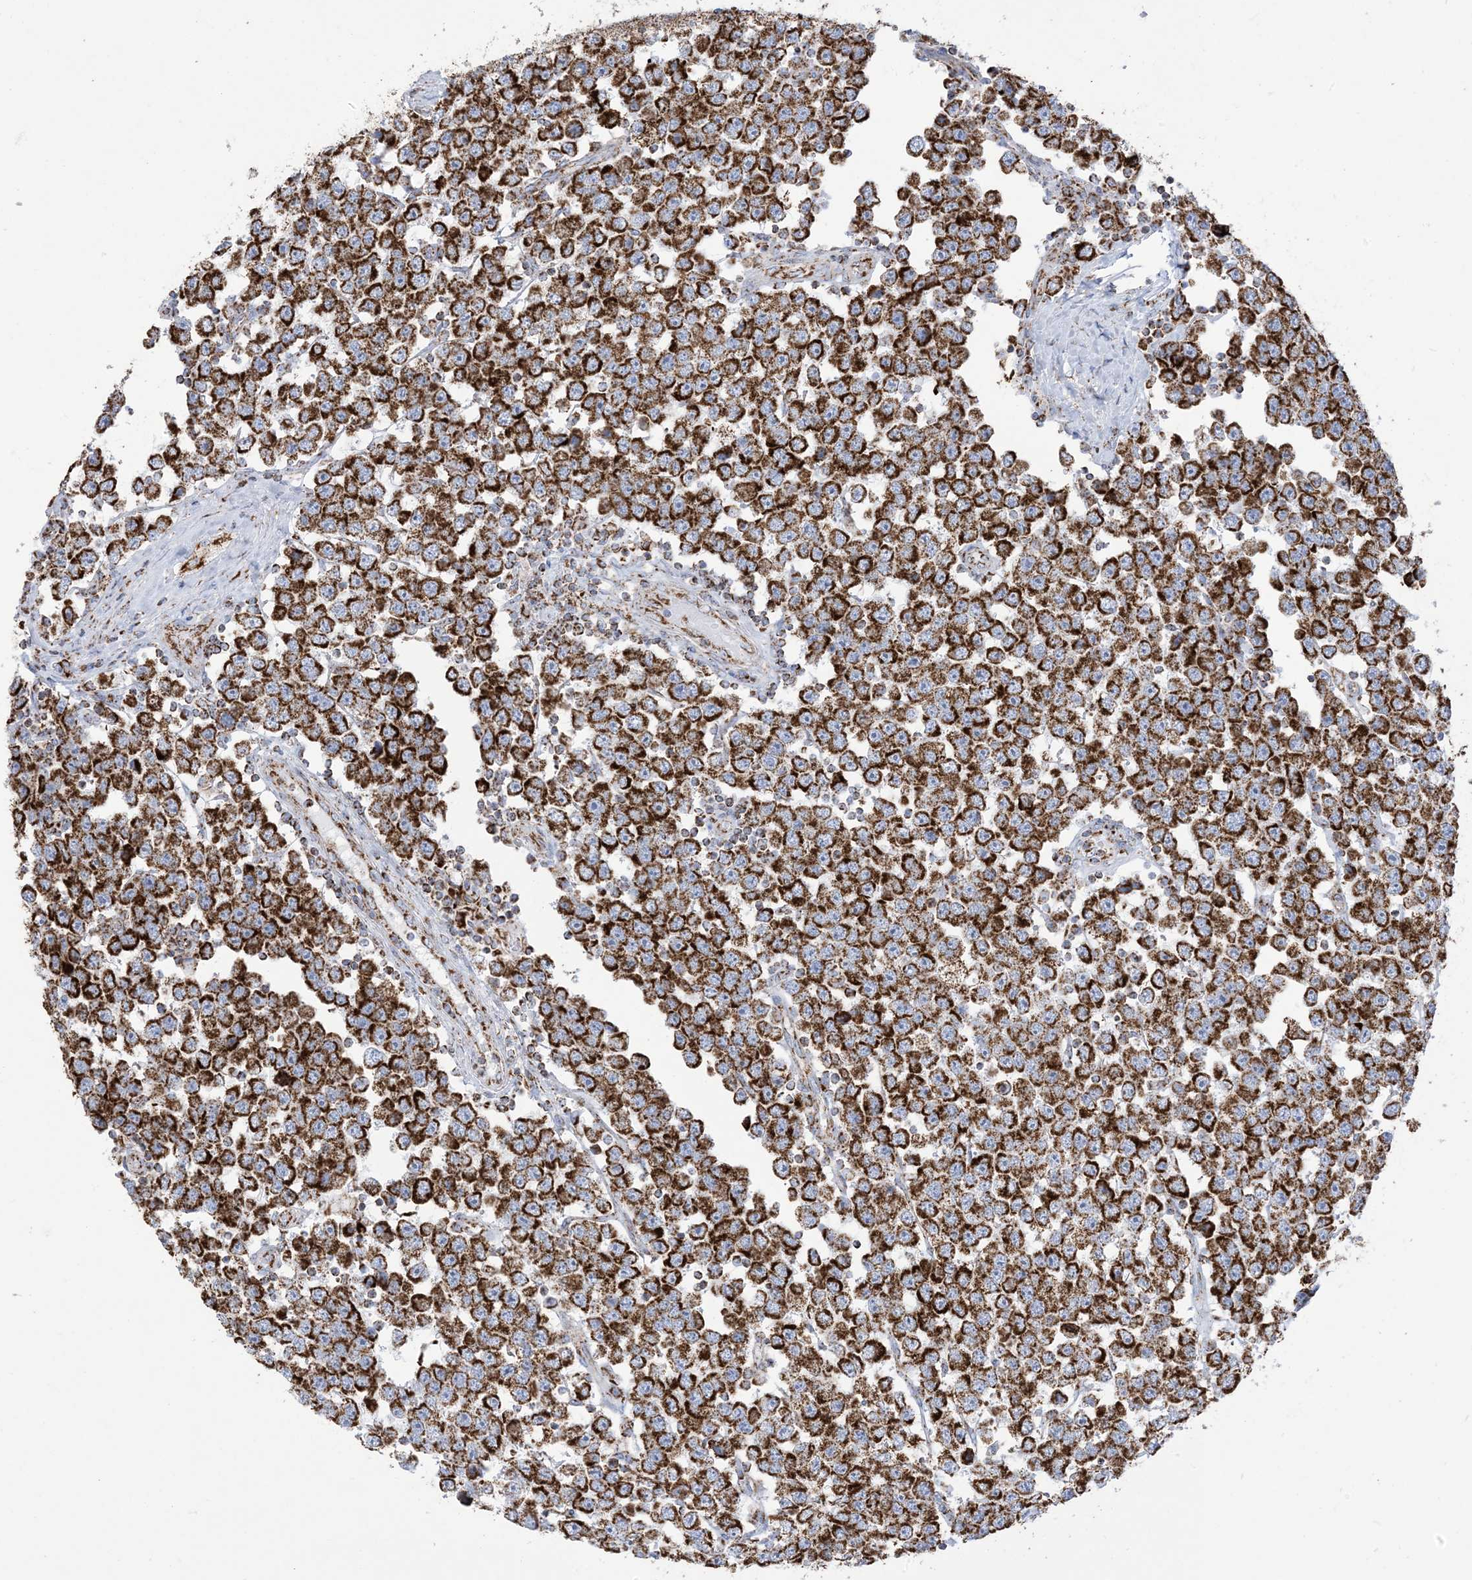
{"staining": {"intensity": "strong", "quantity": ">75%", "location": "cytoplasmic/membranous"}, "tissue": "testis cancer", "cell_type": "Tumor cells", "image_type": "cancer", "snomed": [{"axis": "morphology", "description": "Seminoma, NOS"}, {"axis": "topography", "description": "Testis"}], "caption": "Immunohistochemistry histopathology image of neoplastic tissue: human testis cancer stained using immunohistochemistry (IHC) reveals high levels of strong protein expression localized specifically in the cytoplasmic/membranous of tumor cells, appearing as a cytoplasmic/membranous brown color.", "gene": "SAMM50", "patient": {"sex": "male", "age": 28}}